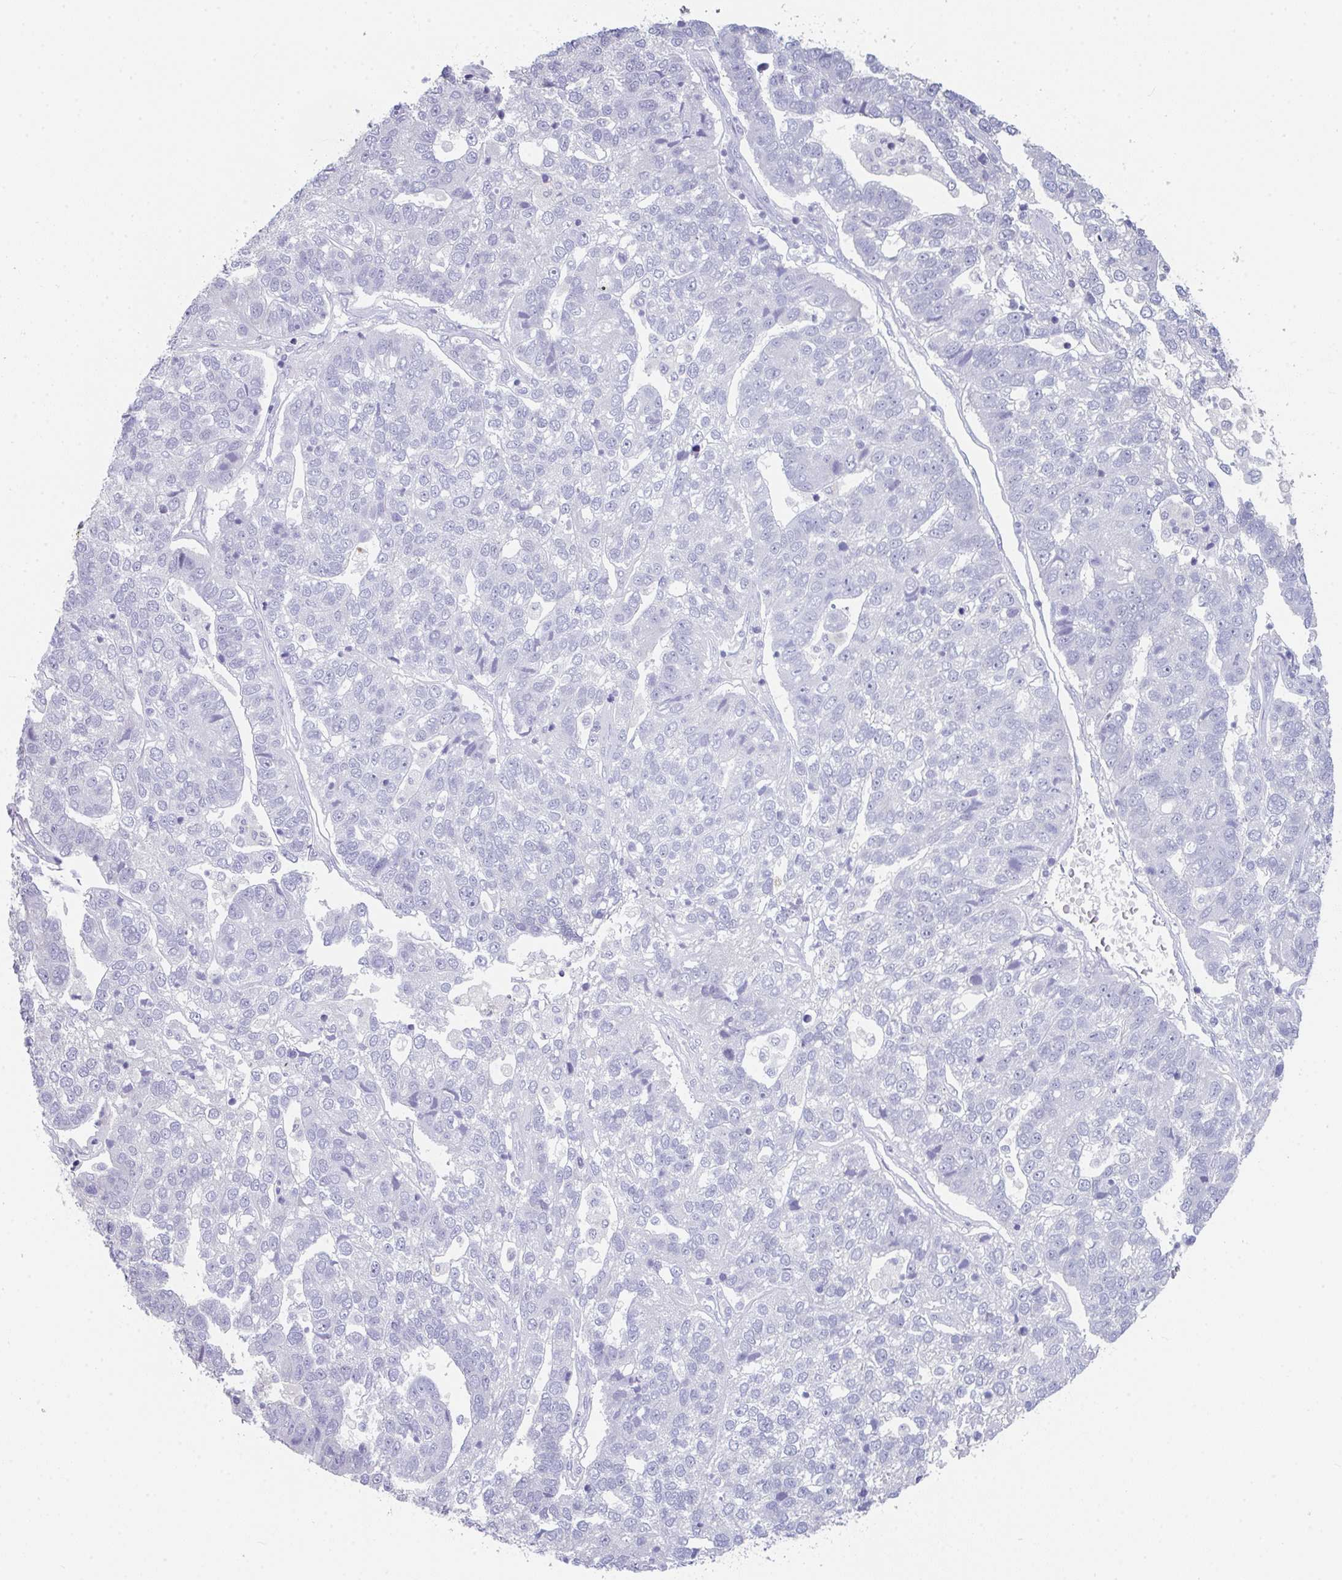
{"staining": {"intensity": "negative", "quantity": "none", "location": "none"}, "tissue": "pancreatic cancer", "cell_type": "Tumor cells", "image_type": "cancer", "snomed": [{"axis": "morphology", "description": "Adenocarcinoma, NOS"}, {"axis": "topography", "description": "Pancreas"}], "caption": "Immunohistochemistry (IHC) of human pancreatic cancer reveals no expression in tumor cells.", "gene": "RUBCN", "patient": {"sex": "female", "age": 61}}